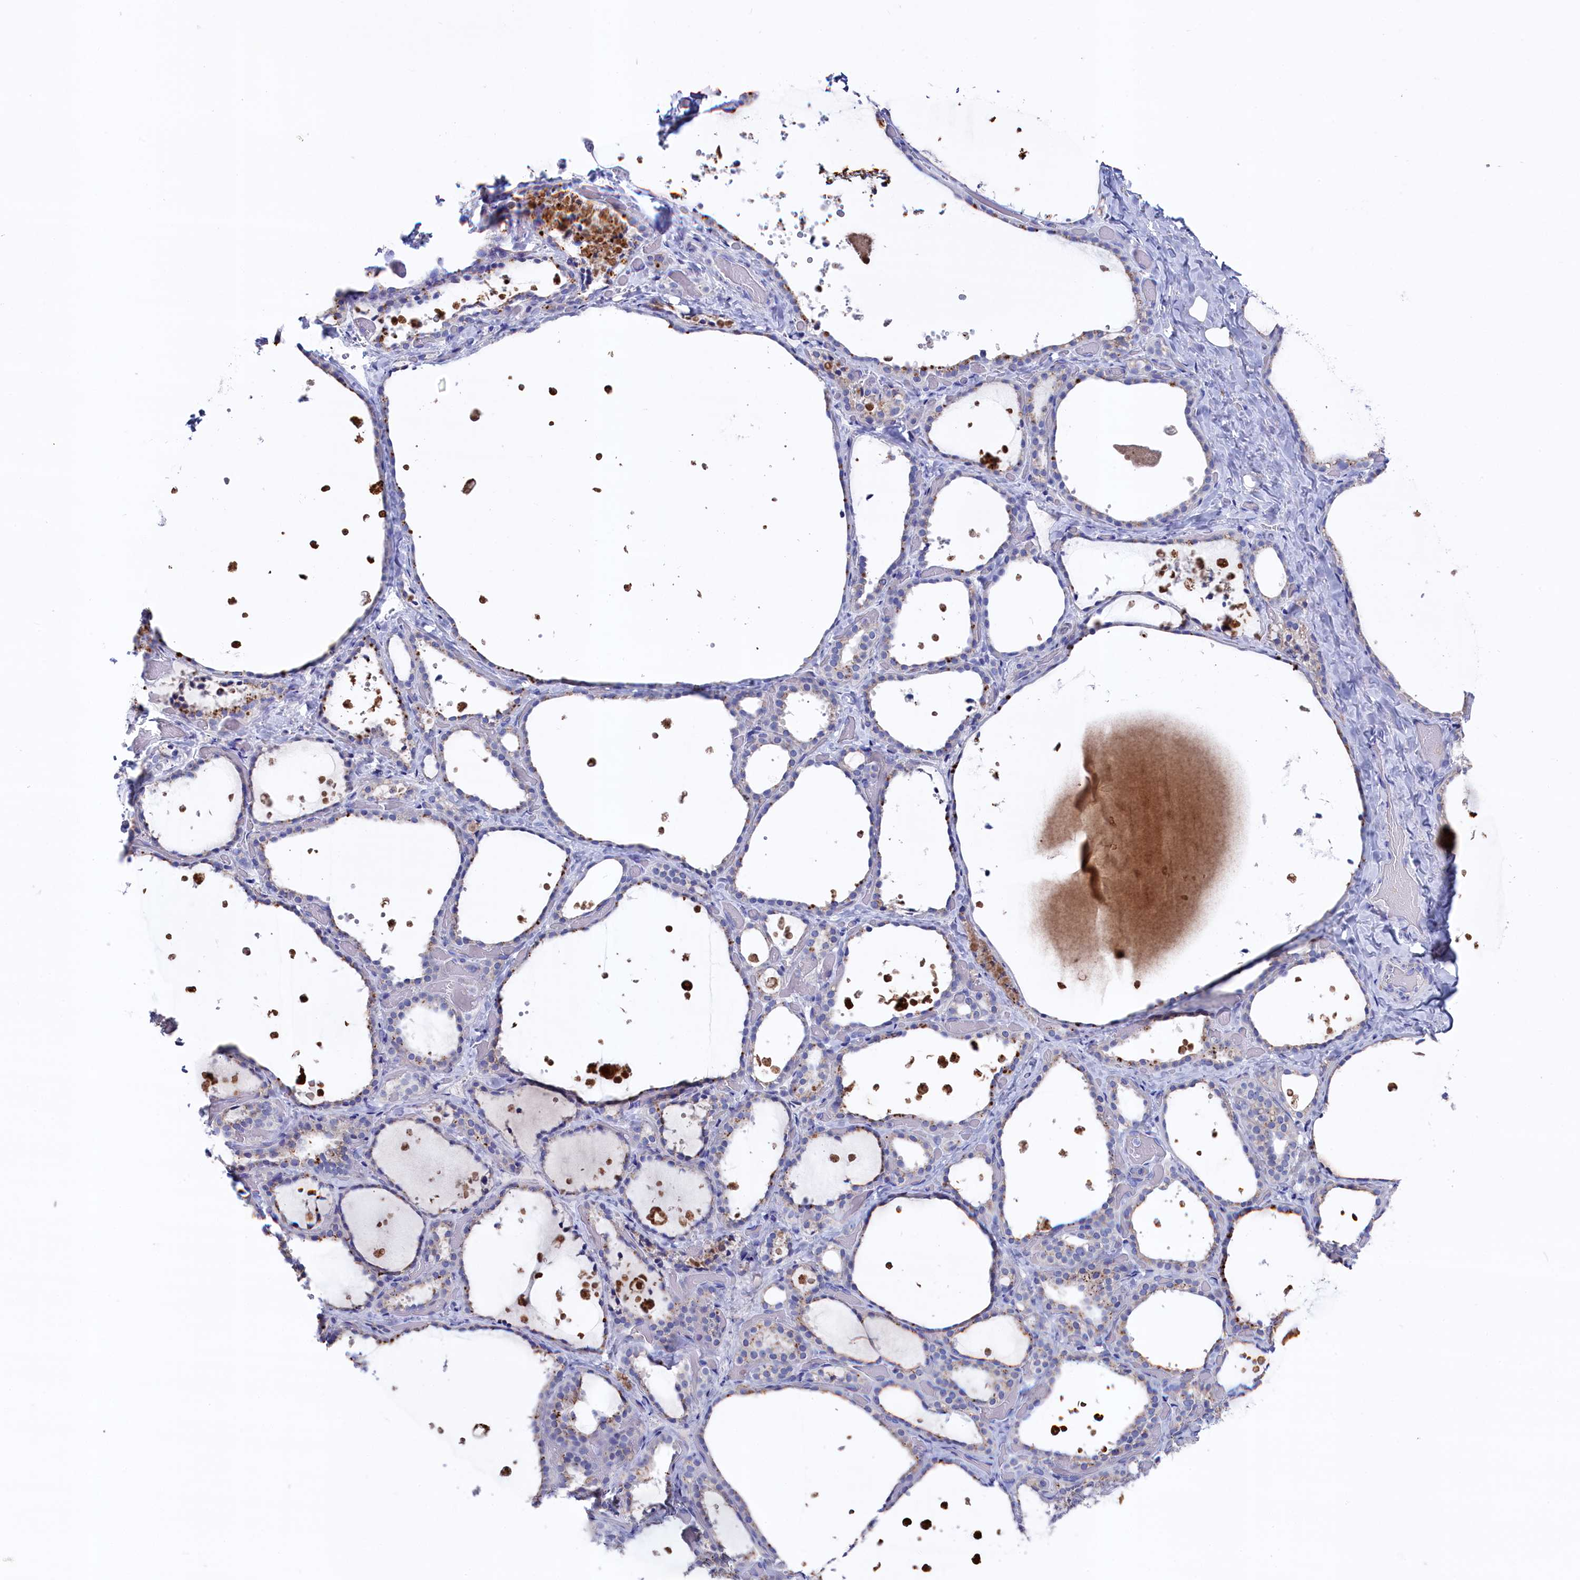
{"staining": {"intensity": "moderate", "quantity": "<25%", "location": "cytoplasmic/membranous"}, "tissue": "thyroid gland", "cell_type": "Glandular cells", "image_type": "normal", "snomed": [{"axis": "morphology", "description": "Normal tissue, NOS"}, {"axis": "topography", "description": "Thyroid gland"}], "caption": "Immunohistochemistry (IHC) staining of normal thyroid gland, which shows low levels of moderate cytoplasmic/membranous staining in about <25% of glandular cells indicating moderate cytoplasmic/membranous protein staining. The staining was performed using DAB (3,3'-diaminobenzidine) (brown) for protein detection and nuclei were counterstained in hematoxylin (blue).", "gene": "GPR108", "patient": {"sex": "female", "age": 44}}